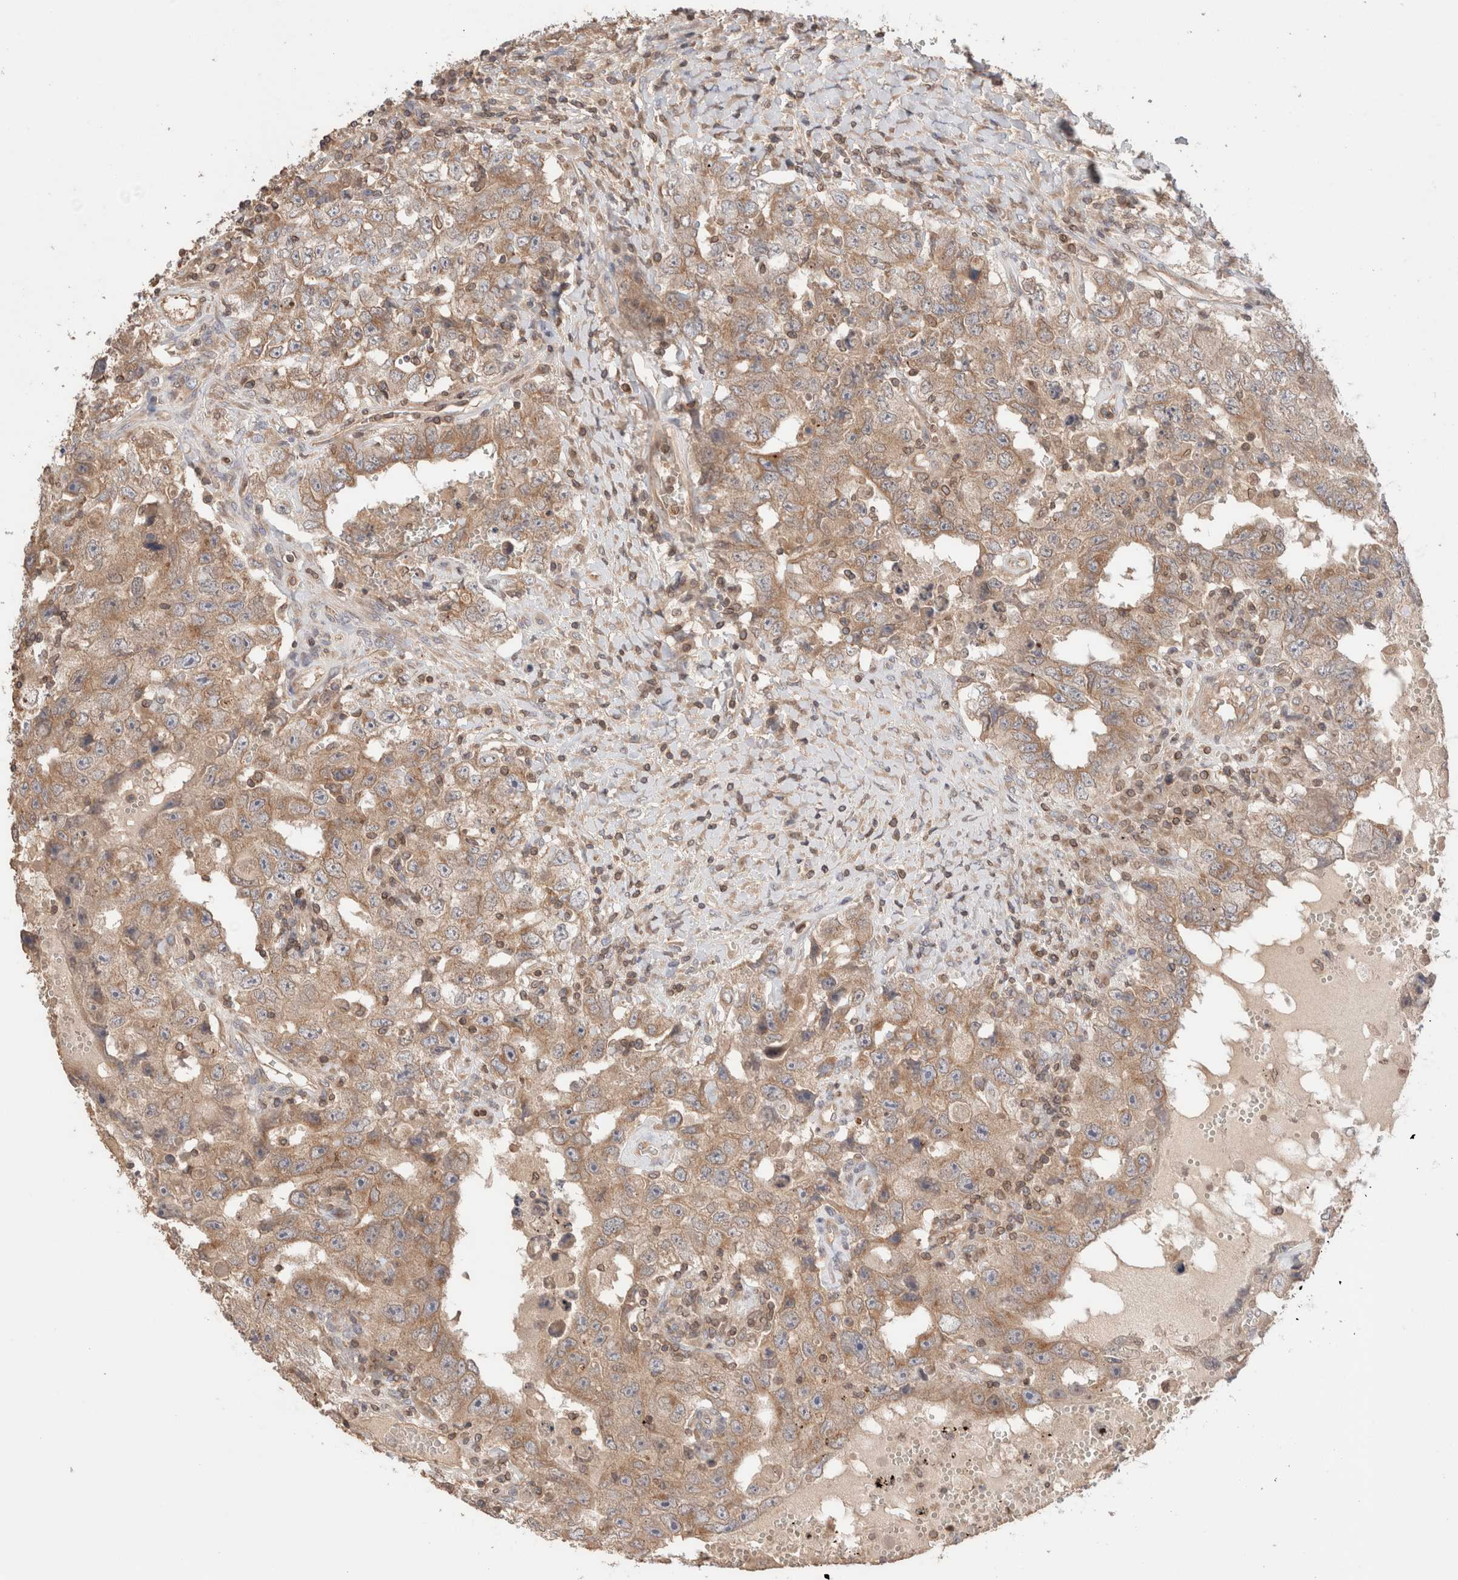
{"staining": {"intensity": "moderate", "quantity": ">75%", "location": "cytoplasmic/membranous"}, "tissue": "testis cancer", "cell_type": "Tumor cells", "image_type": "cancer", "snomed": [{"axis": "morphology", "description": "Carcinoma, Embryonal, NOS"}, {"axis": "topography", "description": "Testis"}], "caption": "This histopathology image shows IHC staining of human embryonal carcinoma (testis), with medium moderate cytoplasmic/membranous staining in approximately >75% of tumor cells.", "gene": "SIKE1", "patient": {"sex": "male", "age": 26}}